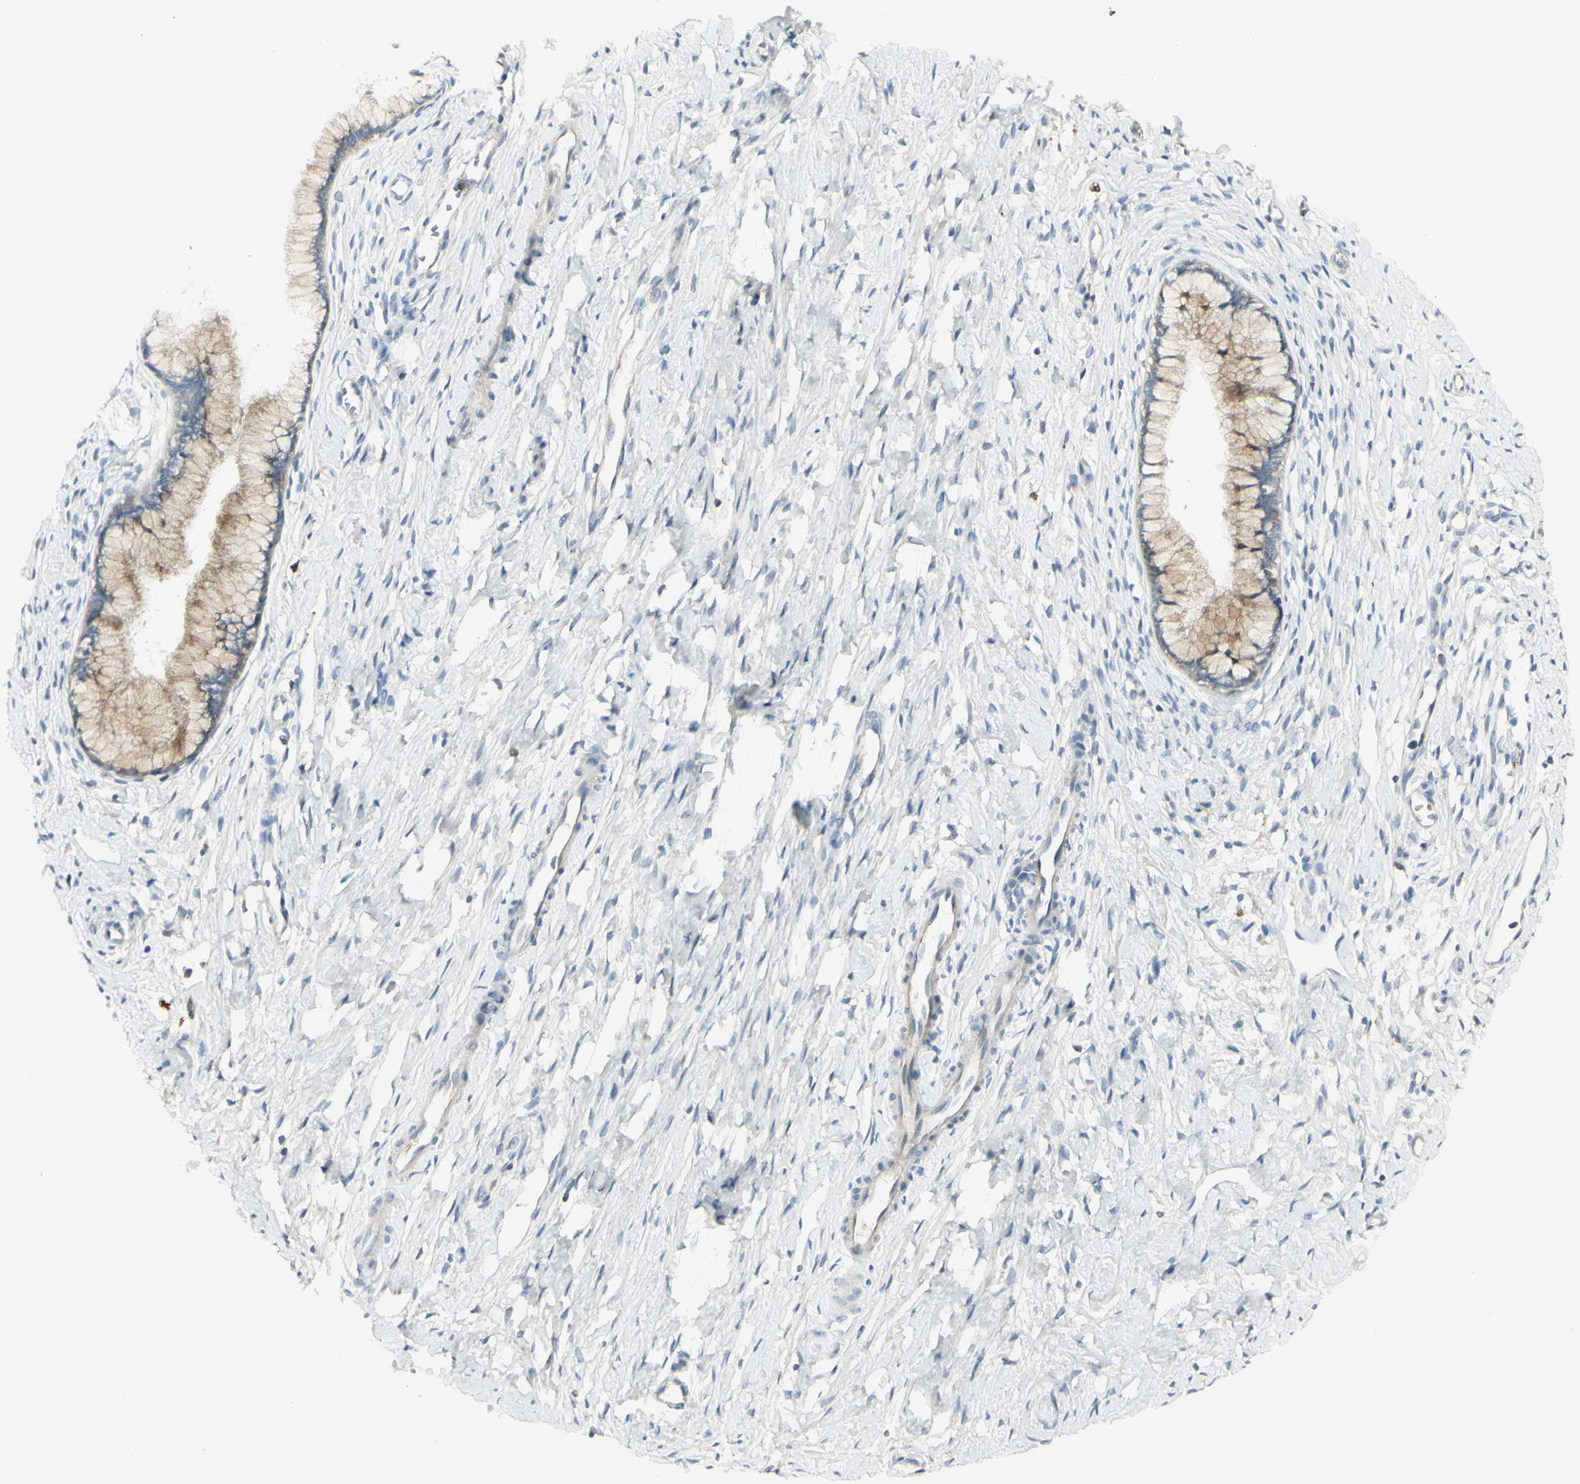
{"staining": {"intensity": "weak", "quantity": ">75%", "location": "cytoplasmic/membranous"}, "tissue": "cervix", "cell_type": "Glandular cells", "image_type": "normal", "snomed": [{"axis": "morphology", "description": "Normal tissue, NOS"}, {"axis": "topography", "description": "Cervix"}], "caption": "Immunohistochemistry (IHC) of benign cervix reveals low levels of weak cytoplasmic/membranous positivity in about >75% of glandular cells. Nuclei are stained in blue.", "gene": "CCNB2", "patient": {"sex": "female", "age": 65}}